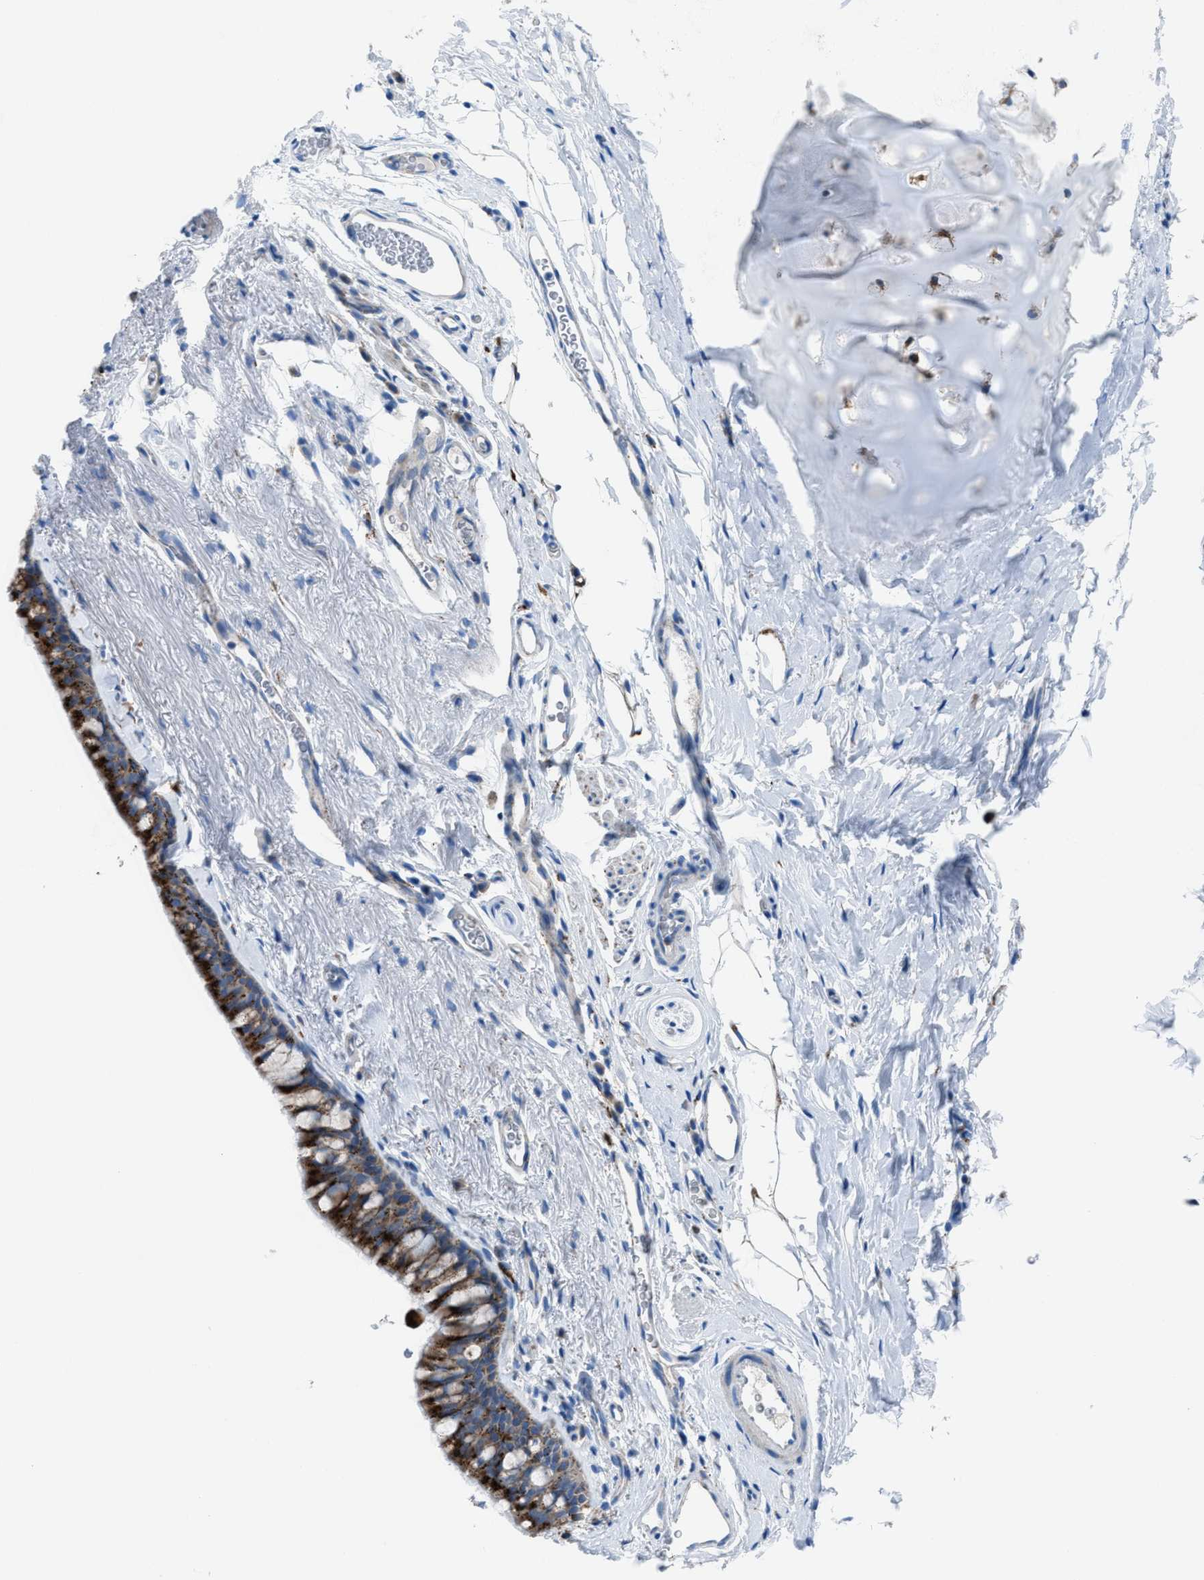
{"staining": {"intensity": "strong", "quantity": ">75%", "location": "cytoplasmic/membranous"}, "tissue": "bronchus", "cell_type": "Respiratory epithelial cells", "image_type": "normal", "snomed": [{"axis": "morphology", "description": "Normal tissue, NOS"}, {"axis": "topography", "description": "Cartilage tissue"}, {"axis": "topography", "description": "Bronchus"}], "caption": "A high amount of strong cytoplasmic/membranous expression is present in approximately >75% of respiratory epithelial cells in unremarkable bronchus. (brown staining indicates protein expression, while blue staining denotes nuclei).", "gene": "CD1B", "patient": {"sex": "female", "age": 53}}